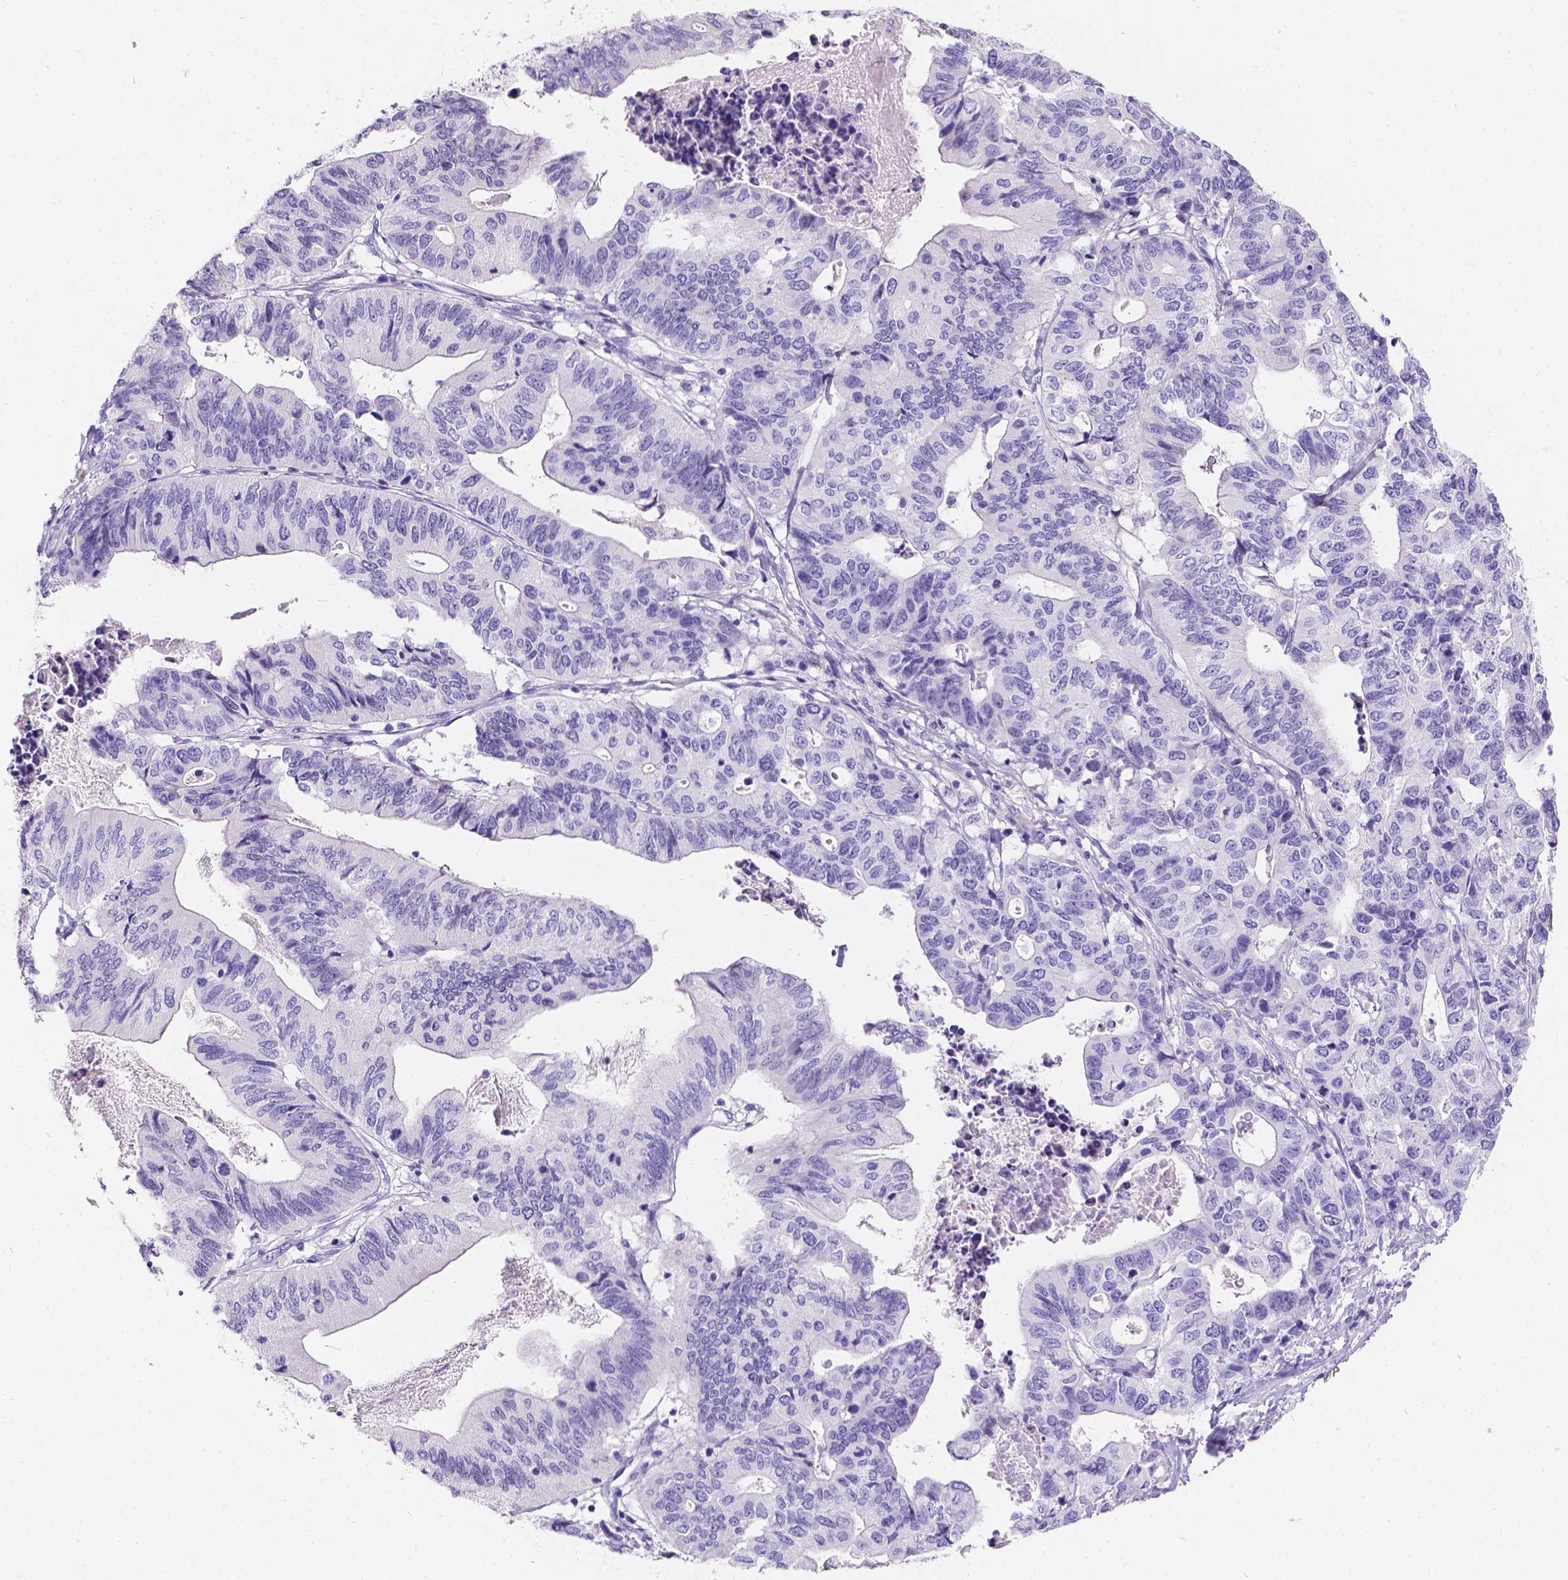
{"staining": {"intensity": "negative", "quantity": "none", "location": "none"}, "tissue": "stomach cancer", "cell_type": "Tumor cells", "image_type": "cancer", "snomed": [{"axis": "morphology", "description": "Adenocarcinoma, NOS"}, {"axis": "topography", "description": "Stomach, upper"}], "caption": "The histopathology image reveals no staining of tumor cells in stomach cancer. (Stains: DAB (3,3'-diaminobenzidine) IHC with hematoxylin counter stain, Microscopy: brightfield microscopy at high magnification).", "gene": "GNRHR", "patient": {"sex": "female", "age": 67}}